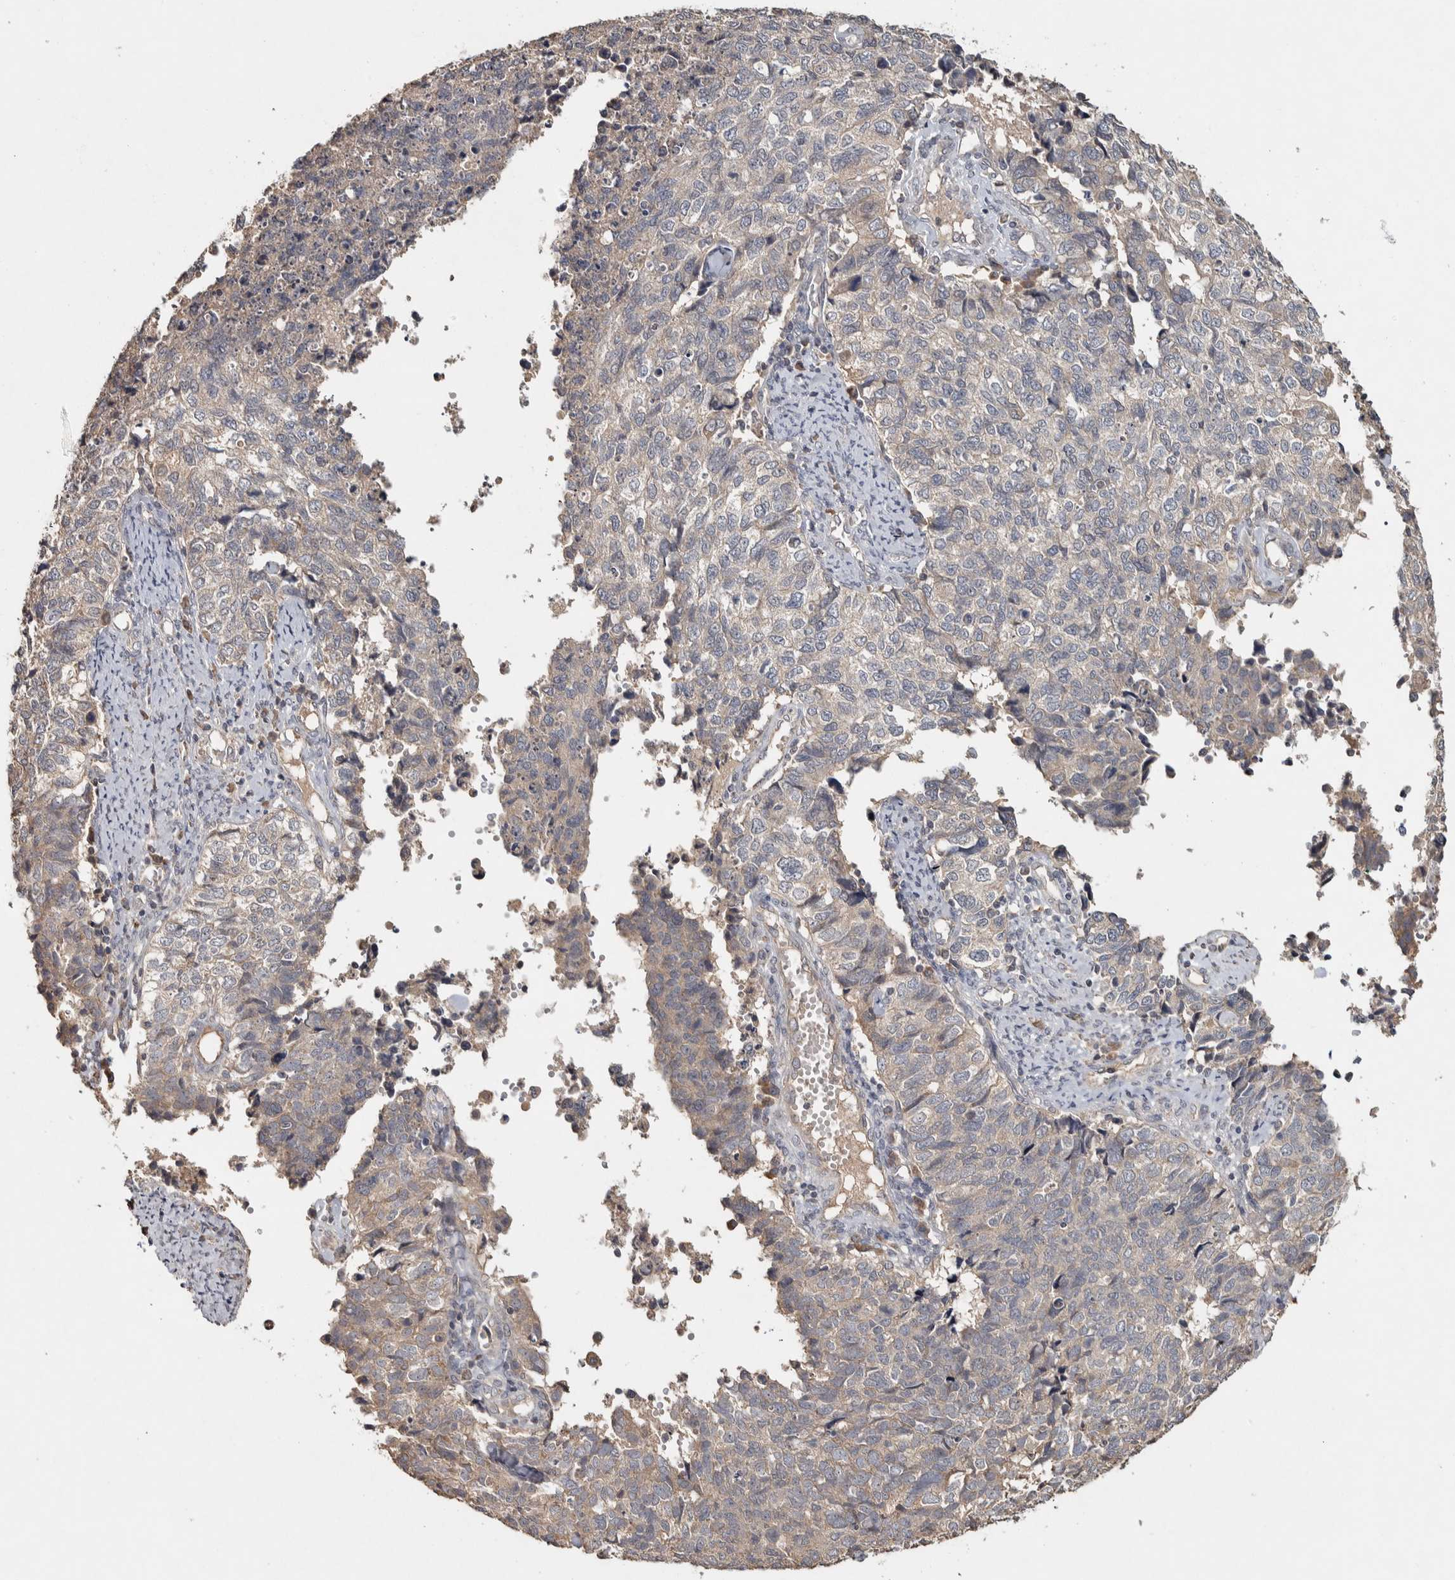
{"staining": {"intensity": "weak", "quantity": "<25%", "location": "cytoplasmic/membranous"}, "tissue": "cervical cancer", "cell_type": "Tumor cells", "image_type": "cancer", "snomed": [{"axis": "morphology", "description": "Squamous cell carcinoma, NOS"}, {"axis": "topography", "description": "Cervix"}], "caption": "This is an immunohistochemistry (IHC) photomicrograph of human cervical squamous cell carcinoma. There is no positivity in tumor cells.", "gene": "EIF3H", "patient": {"sex": "female", "age": 63}}